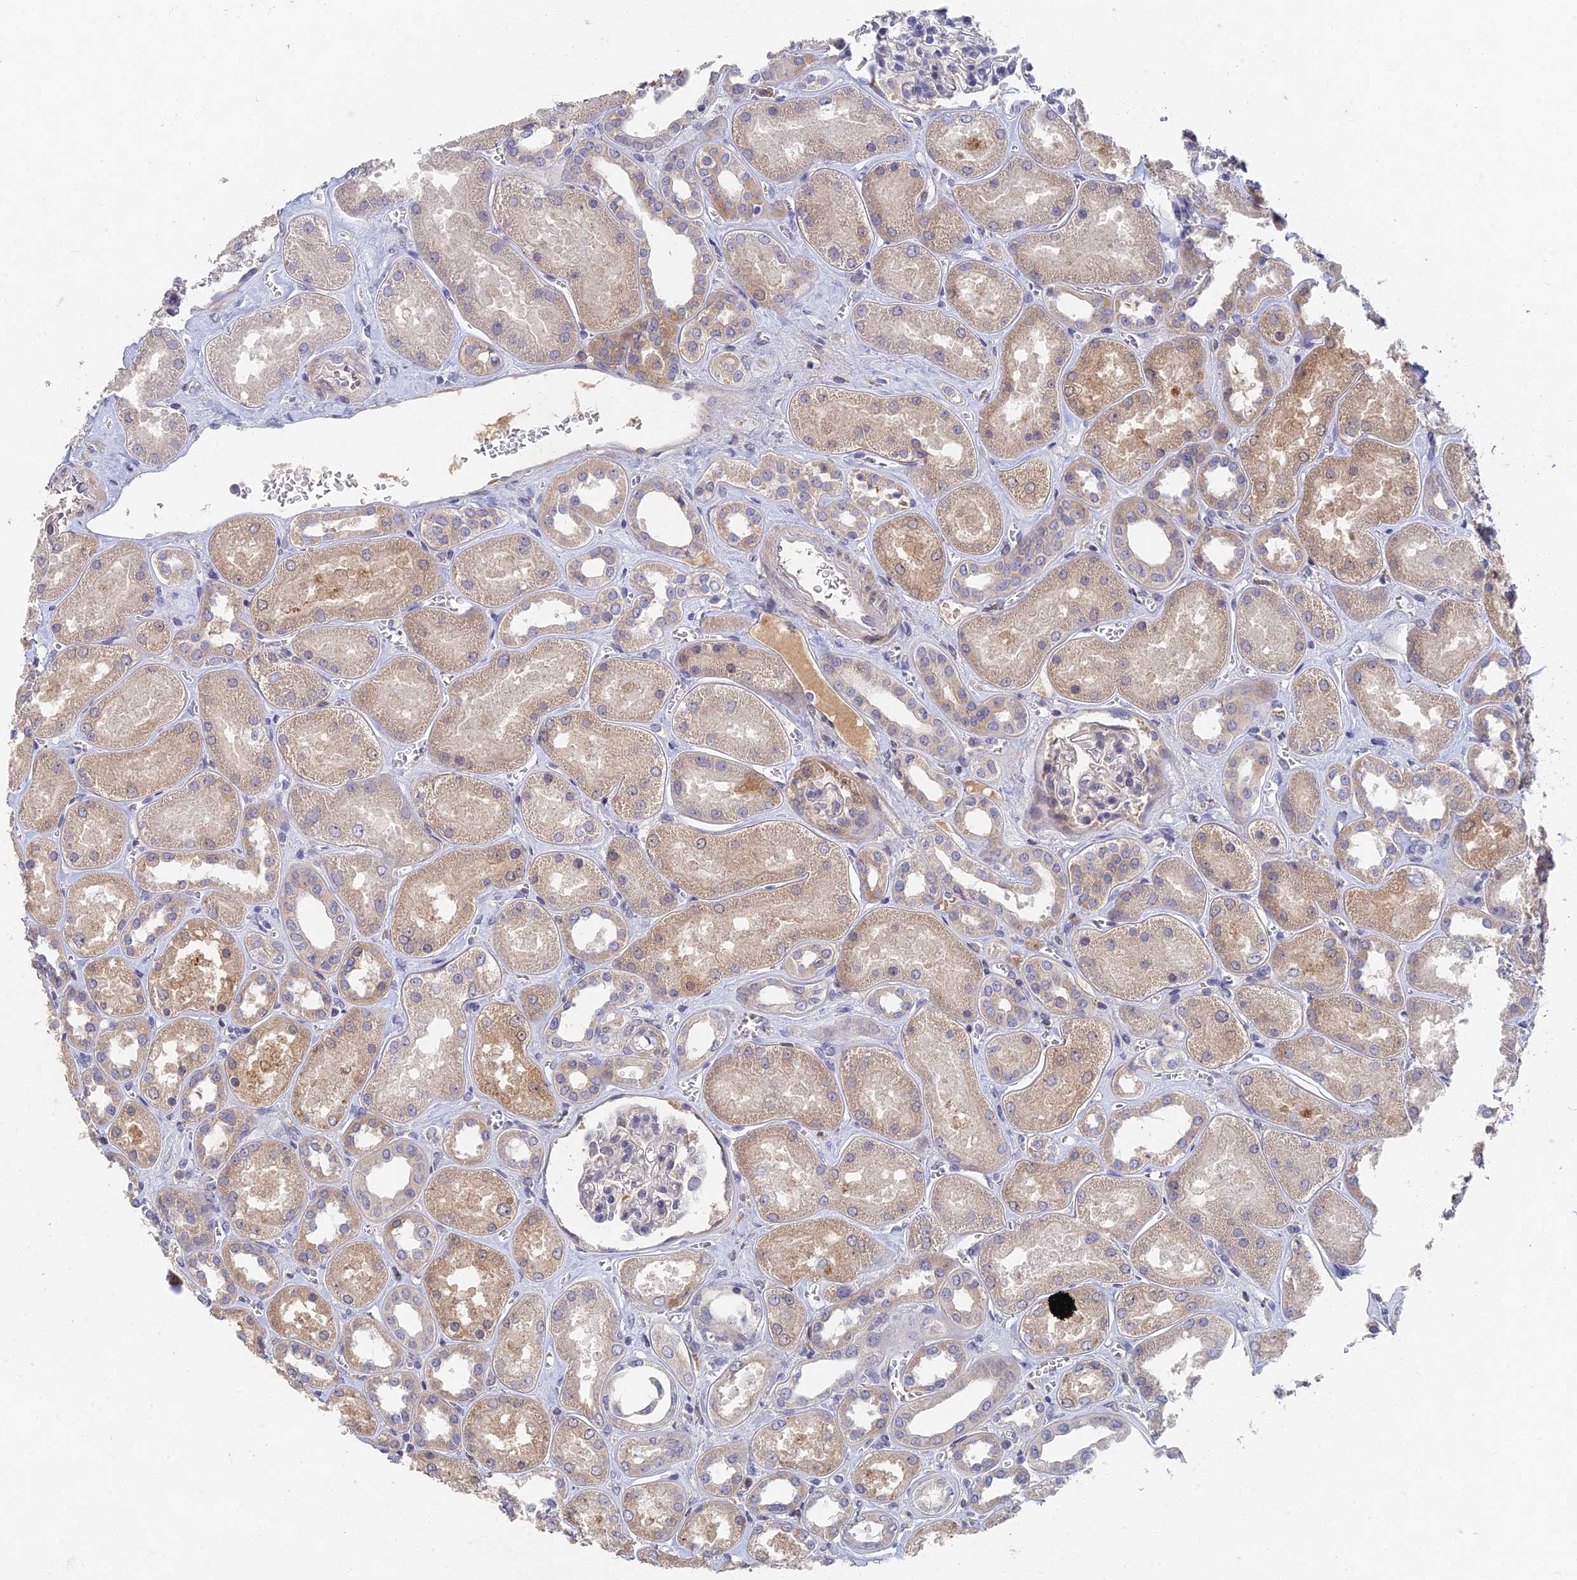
{"staining": {"intensity": "negative", "quantity": "none", "location": "none"}, "tissue": "kidney", "cell_type": "Cells in glomeruli", "image_type": "normal", "snomed": [{"axis": "morphology", "description": "Normal tissue, NOS"}, {"axis": "morphology", "description": "Adenocarcinoma, NOS"}, {"axis": "topography", "description": "Kidney"}], "caption": "Histopathology image shows no significant protein positivity in cells in glomeruli of benign kidney.", "gene": "GNA15", "patient": {"sex": "female", "age": 68}}